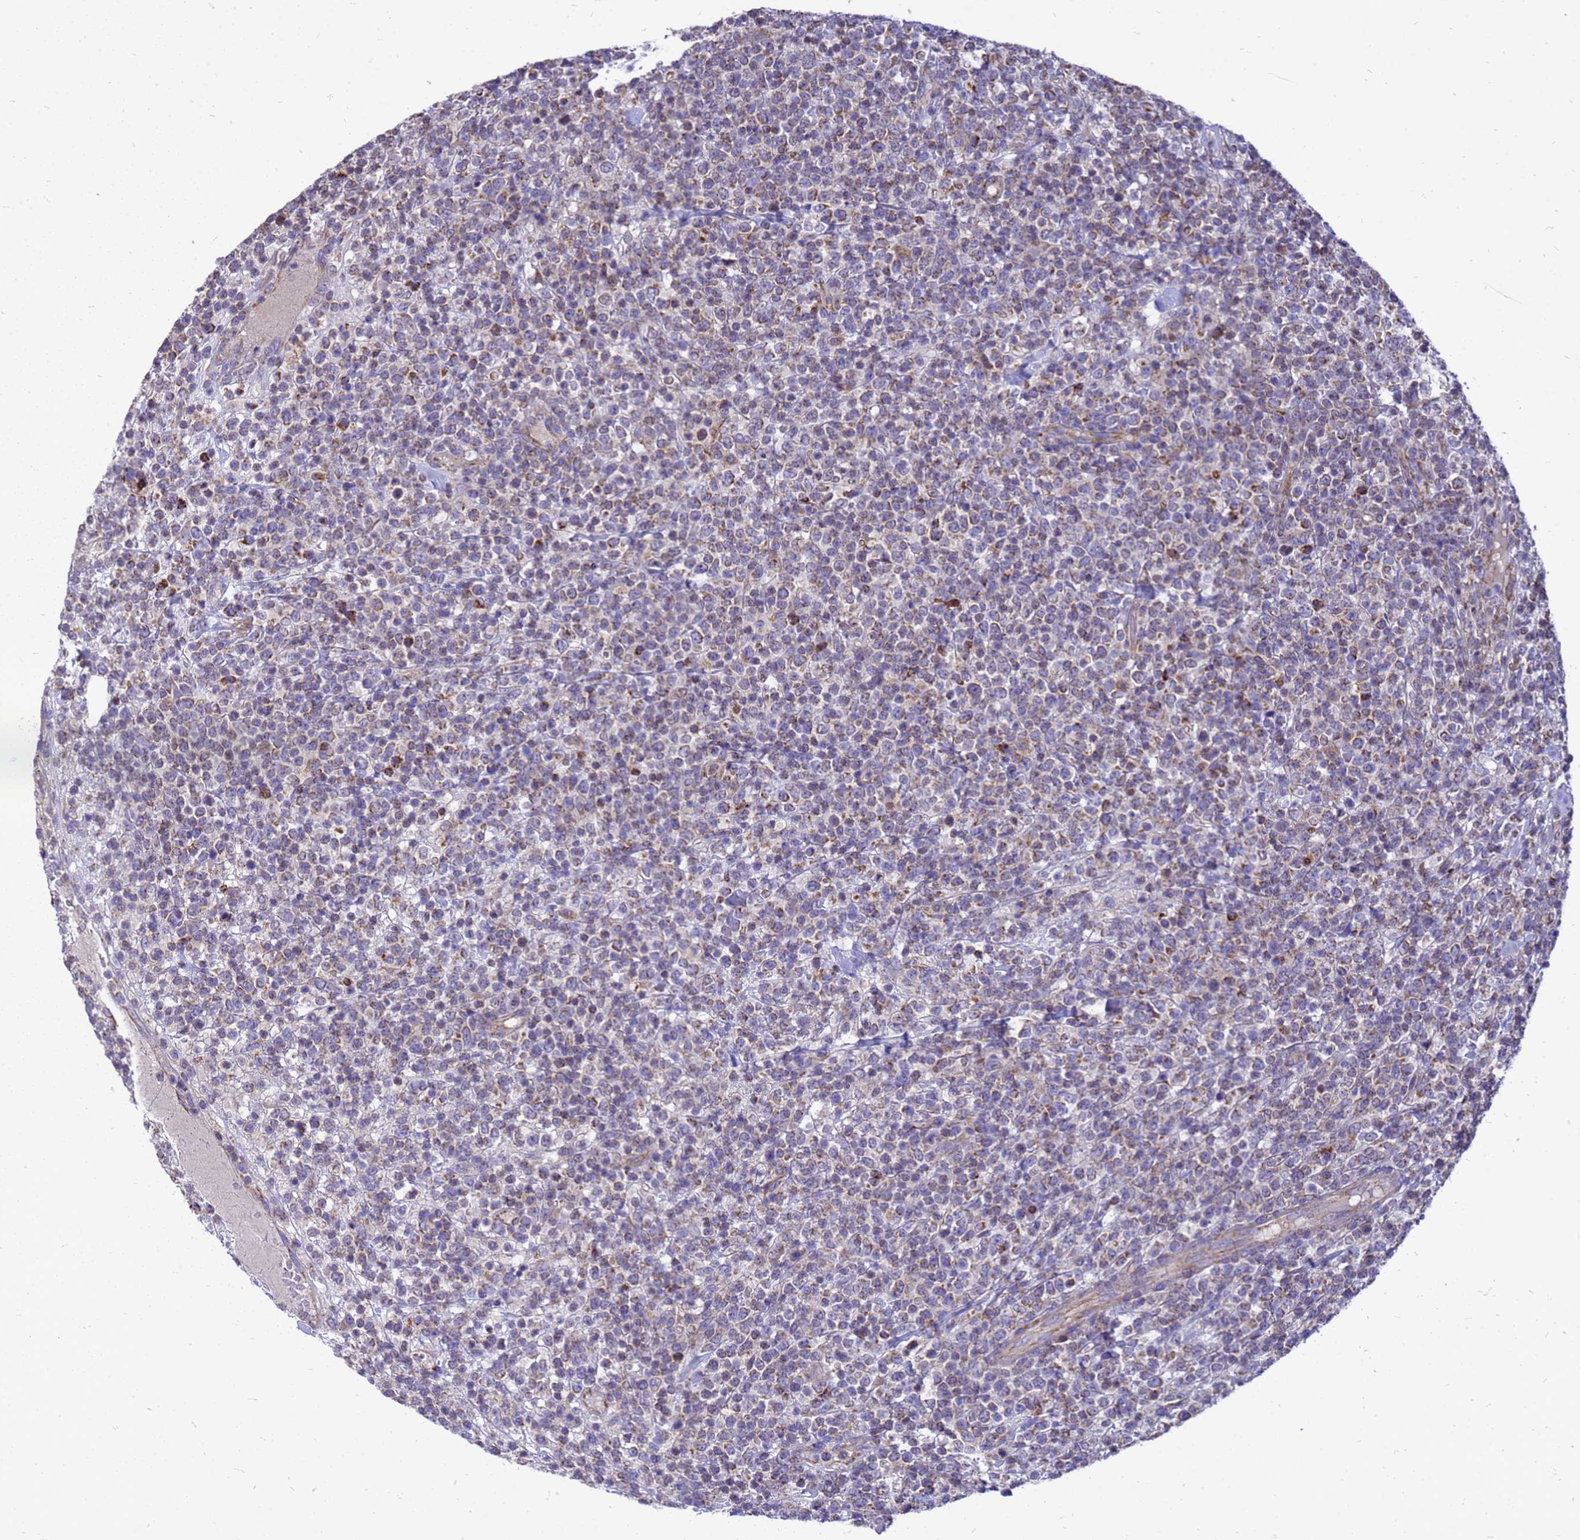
{"staining": {"intensity": "moderate", "quantity": "<25%", "location": "cytoplasmic/membranous"}, "tissue": "lymphoma", "cell_type": "Tumor cells", "image_type": "cancer", "snomed": [{"axis": "morphology", "description": "Malignant lymphoma, non-Hodgkin's type, High grade"}, {"axis": "topography", "description": "Colon"}], "caption": "An immunohistochemistry (IHC) photomicrograph of neoplastic tissue is shown. Protein staining in brown shows moderate cytoplasmic/membranous positivity in high-grade malignant lymphoma, non-Hodgkin's type within tumor cells.", "gene": "CMC4", "patient": {"sex": "female", "age": 53}}